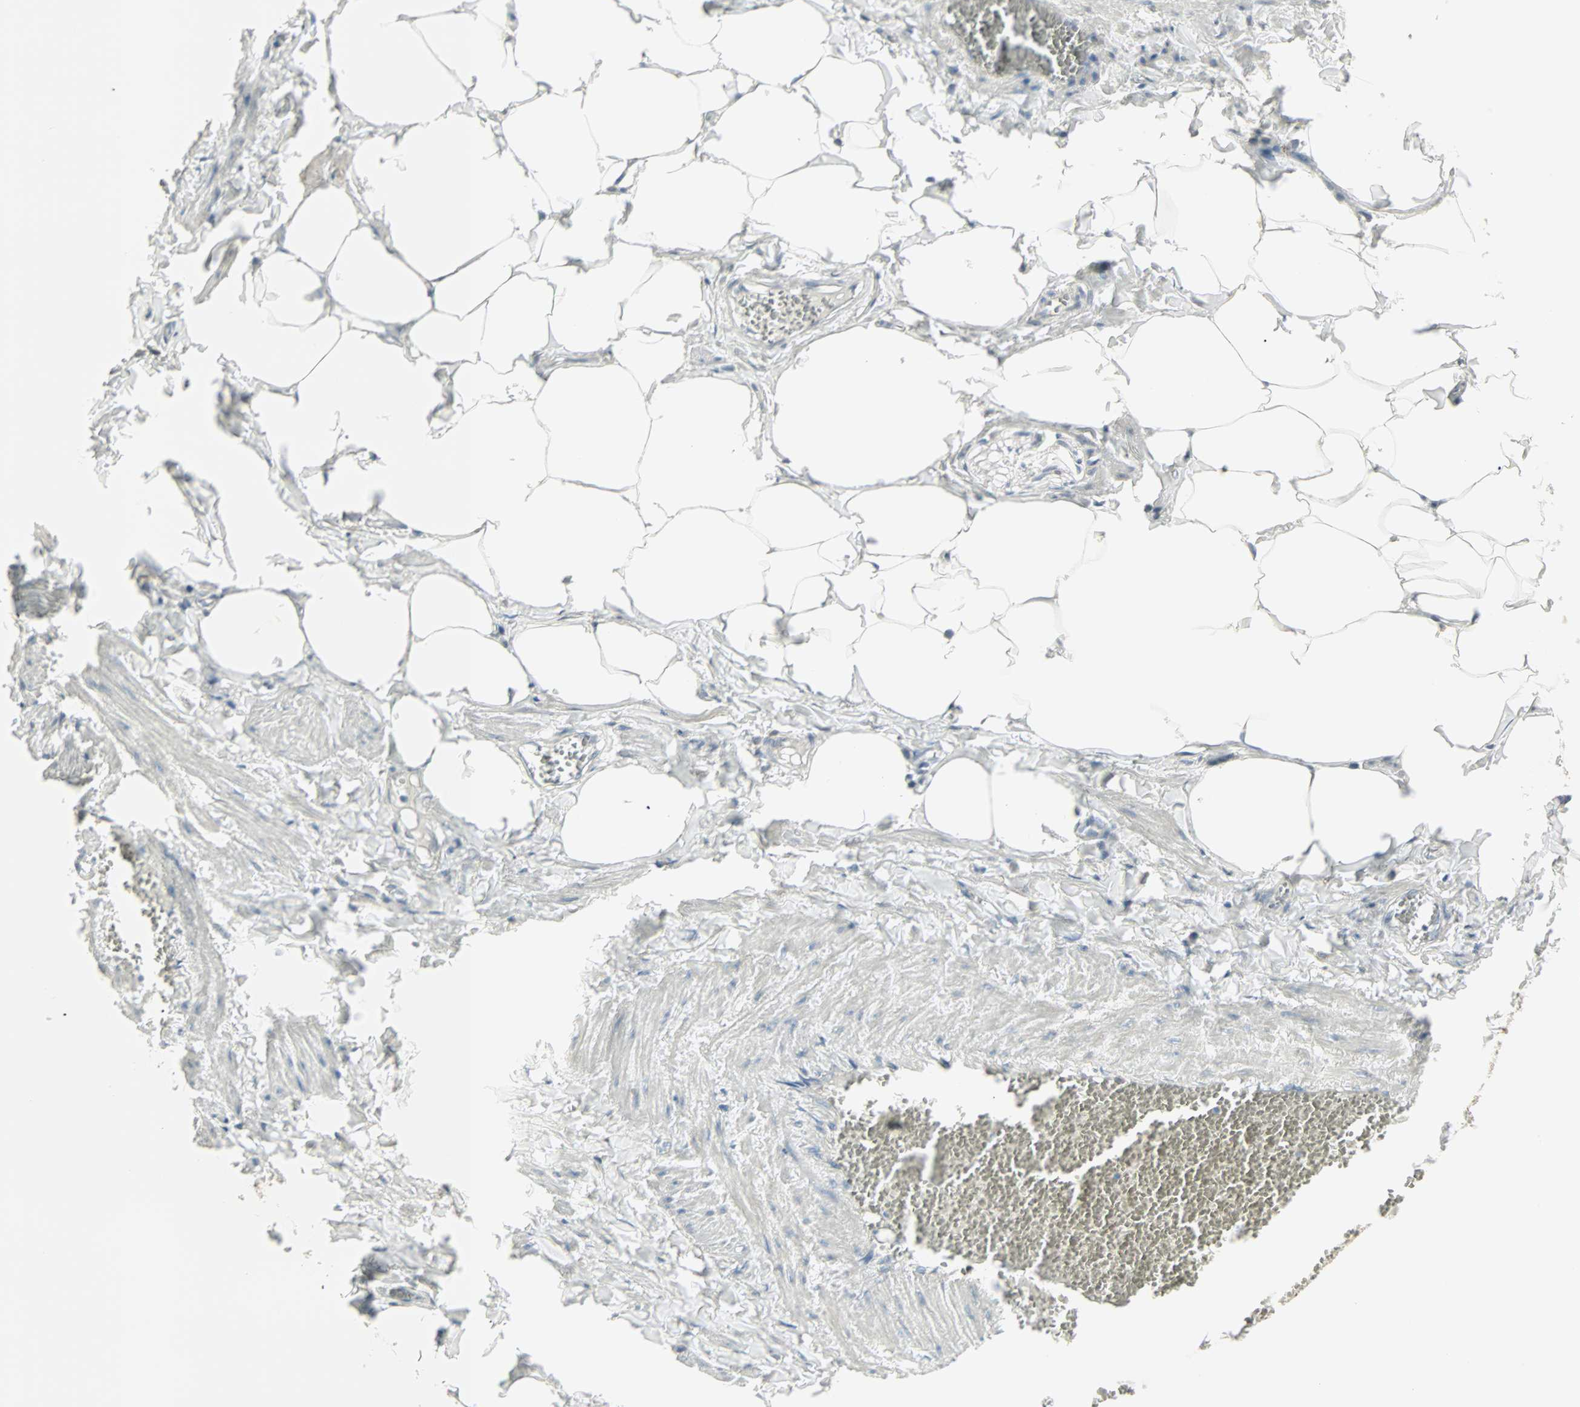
{"staining": {"intensity": "negative", "quantity": "none", "location": "none"}, "tissue": "adipose tissue", "cell_type": "Adipocytes", "image_type": "normal", "snomed": [{"axis": "morphology", "description": "Normal tissue, NOS"}, {"axis": "topography", "description": "Vascular tissue"}], "caption": "An immunohistochemistry image of benign adipose tissue is shown. There is no staining in adipocytes of adipose tissue. (Brightfield microscopy of DAB immunohistochemistry (IHC) at high magnification).", "gene": "KDM4A", "patient": {"sex": "male", "age": 41}}